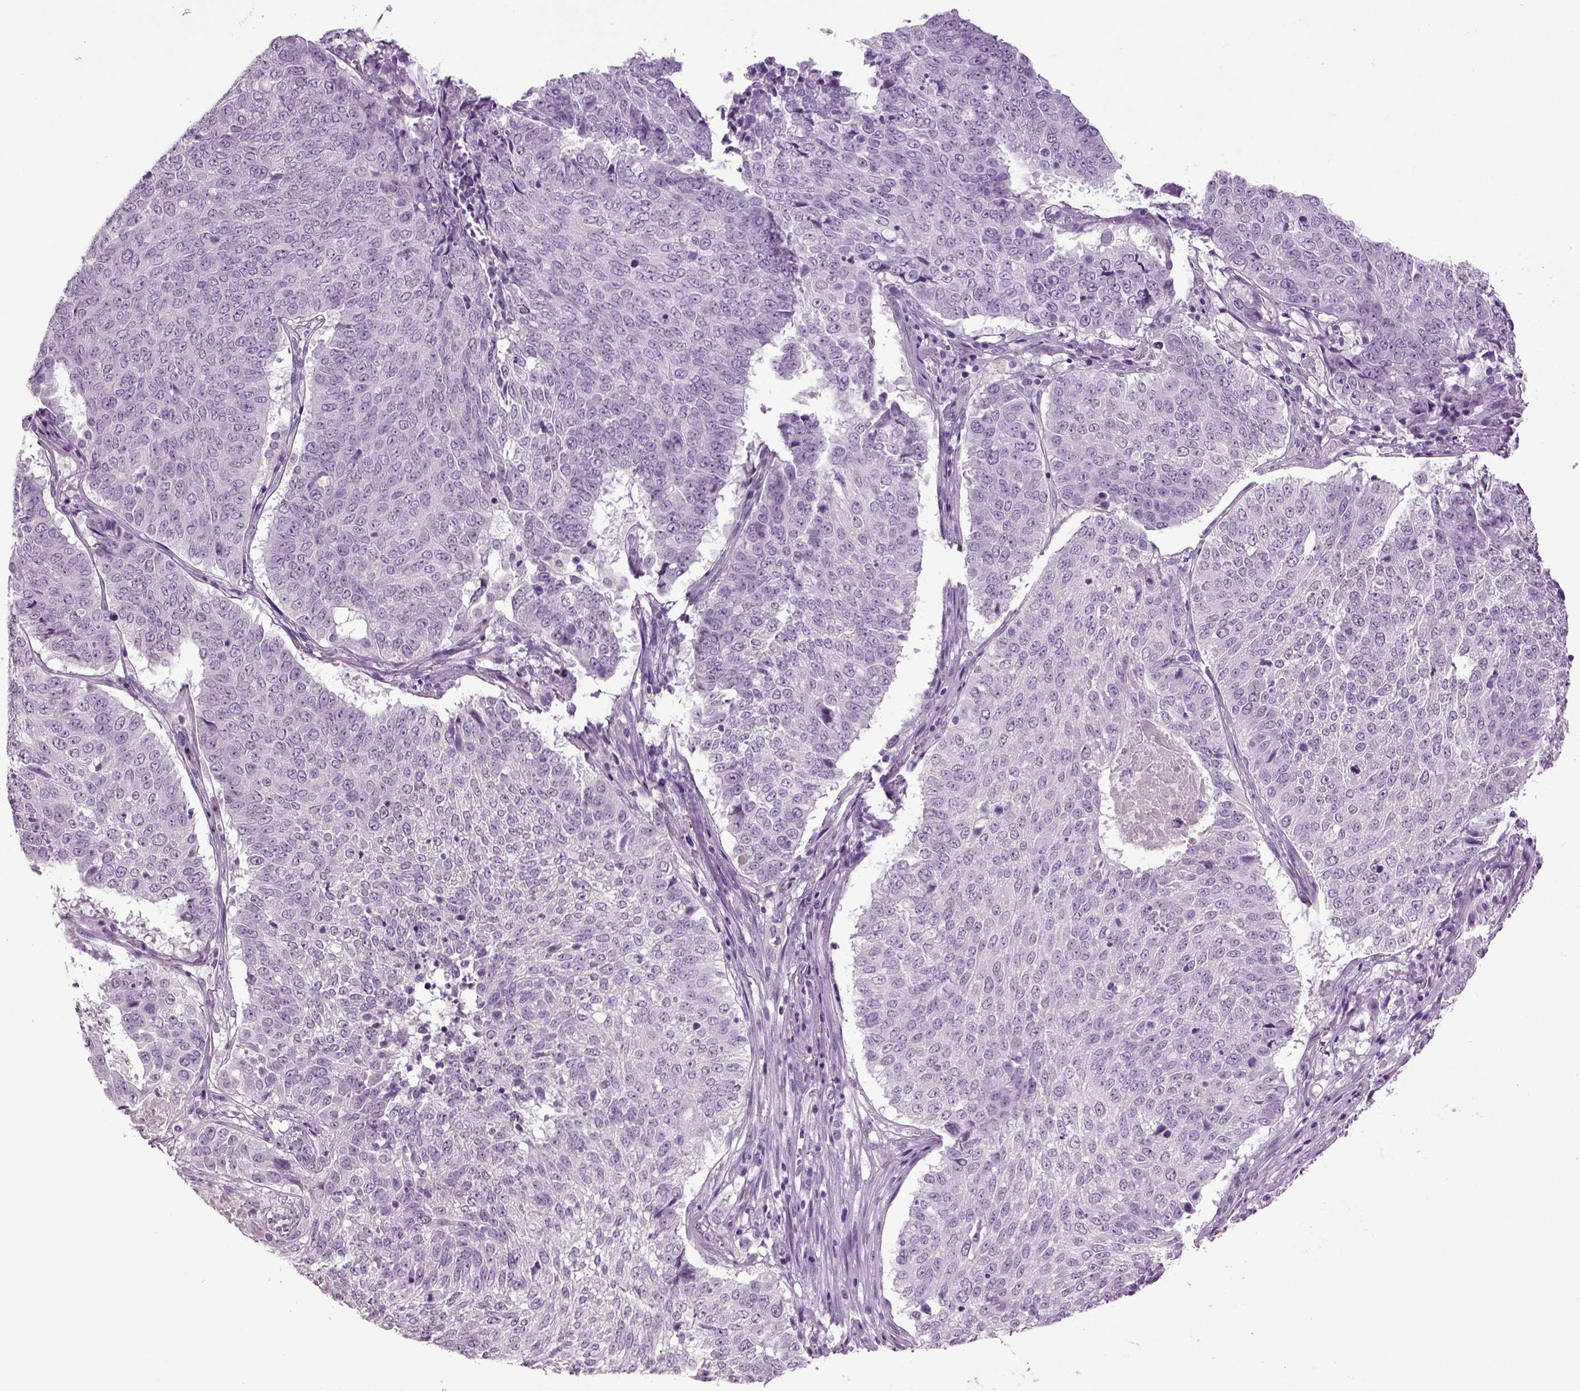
{"staining": {"intensity": "negative", "quantity": "none", "location": "none"}, "tissue": "lung cancer", "cell_type": "Tumor cells", "image_type": "cancer", "snomed": [{"axis": "morphology", "description": "Squamous cell carcinoma, NOS"}, {"axis": "topography", "description": "Lung"}], "caption": "Lung cancer was stained to show a protein in brown. There is no significant expression in tumor cells. The staining was performed using DAB (3,3'-diaminobenzidine) to visualize the protein expression in brown, while the nuclei were stained in blue with hematoxylin (Magnification: 20x).", "gene": "SLC17A6", "patient": {"sex": "male", "age": 64}}